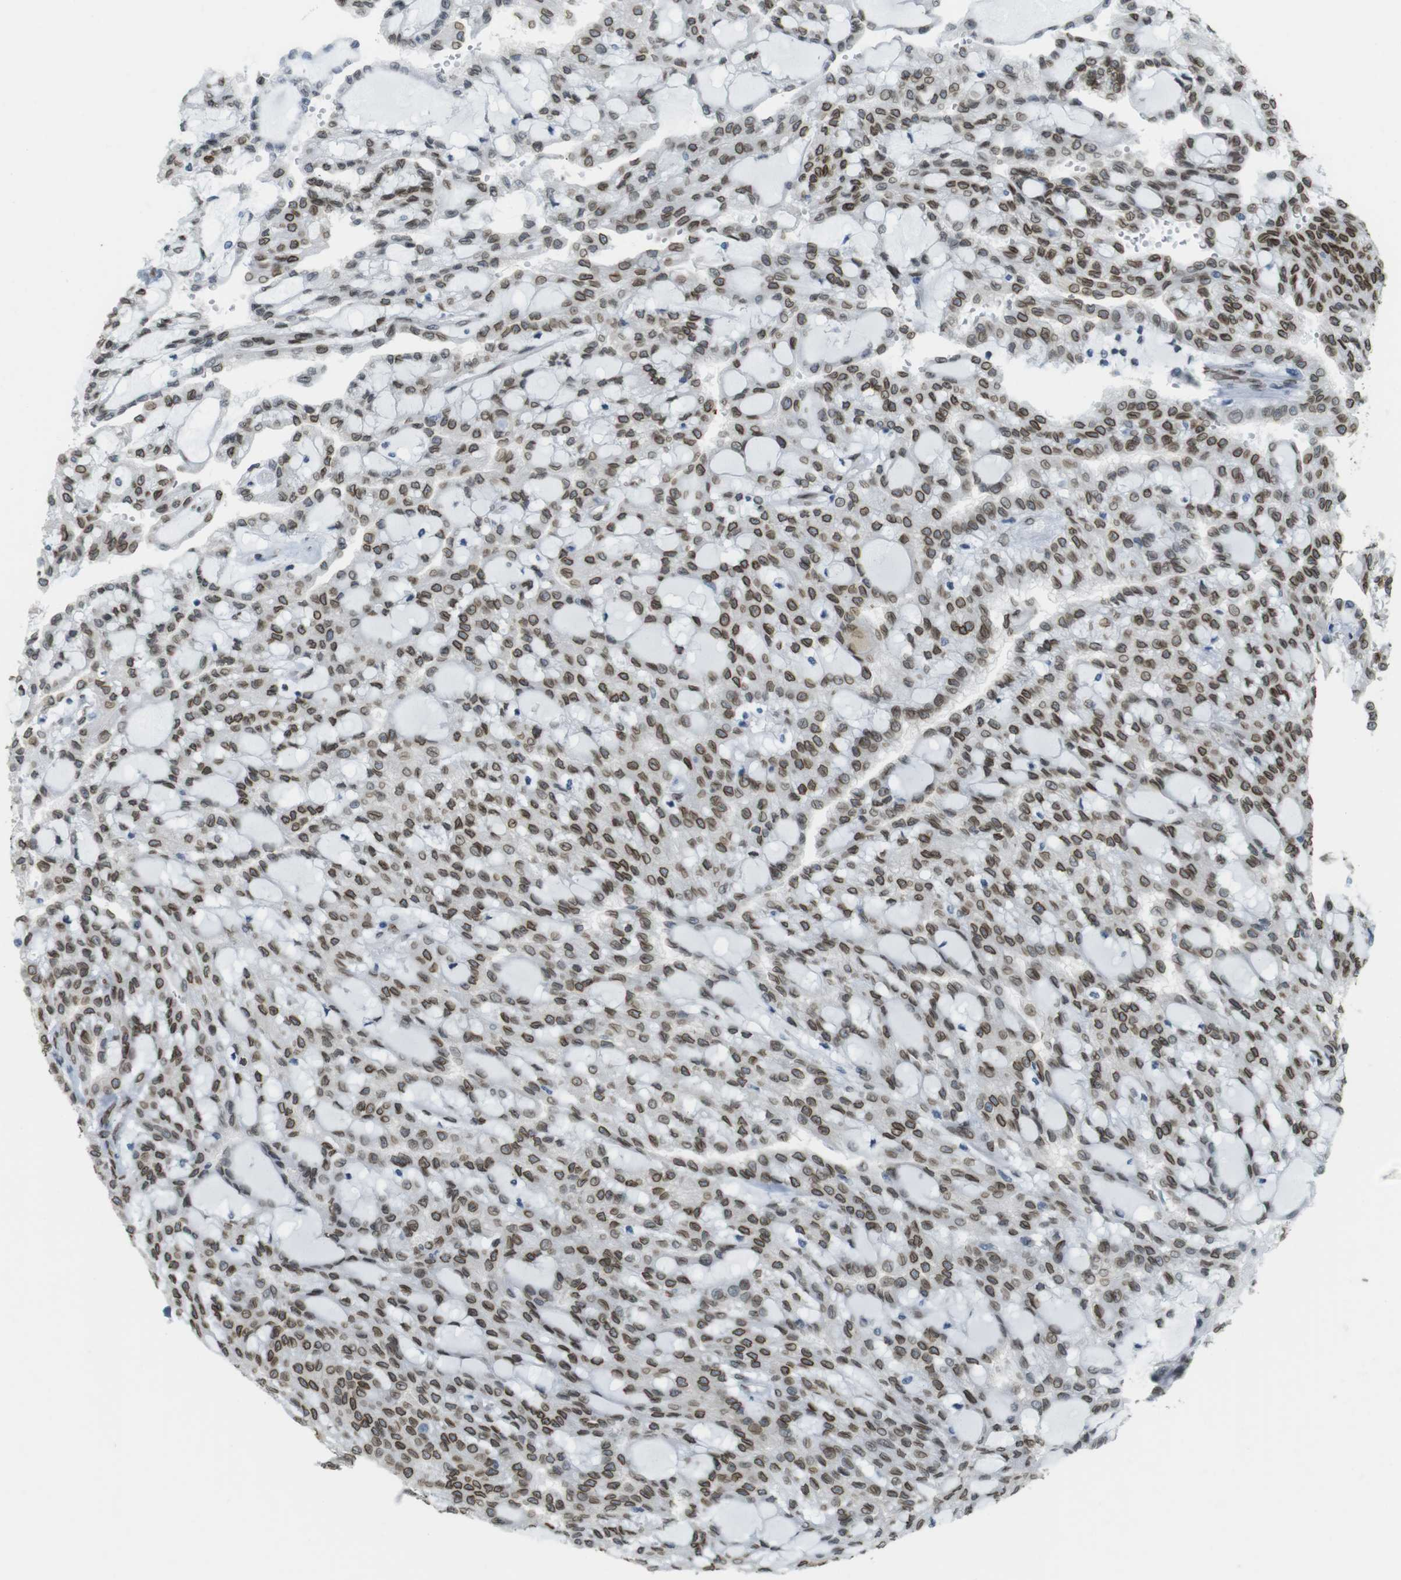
{"staining": {"intensity": "moderate", "quantity": ">75%", "location": "cytoplasmic/membranous,nuclear"}, "tissue": "renal cancer", "cell_type": "Tumor cells", "image_type": "cancer", "snomed": [{"axis": "morphology", "description": "Adenocarcinoma, NOS"}, {"axis": "topography", "description": "Kidney"}], "caption": "Renal cancer (adenocarcinoma) was stained to show a protein in brown. There is medium levels of moderate cytoplasmic/membranous and nuclear staining in approximately >75% of tumor cells.", "gene": "ARL6IP6", "patient": {"sex": "male", "age": 63}}